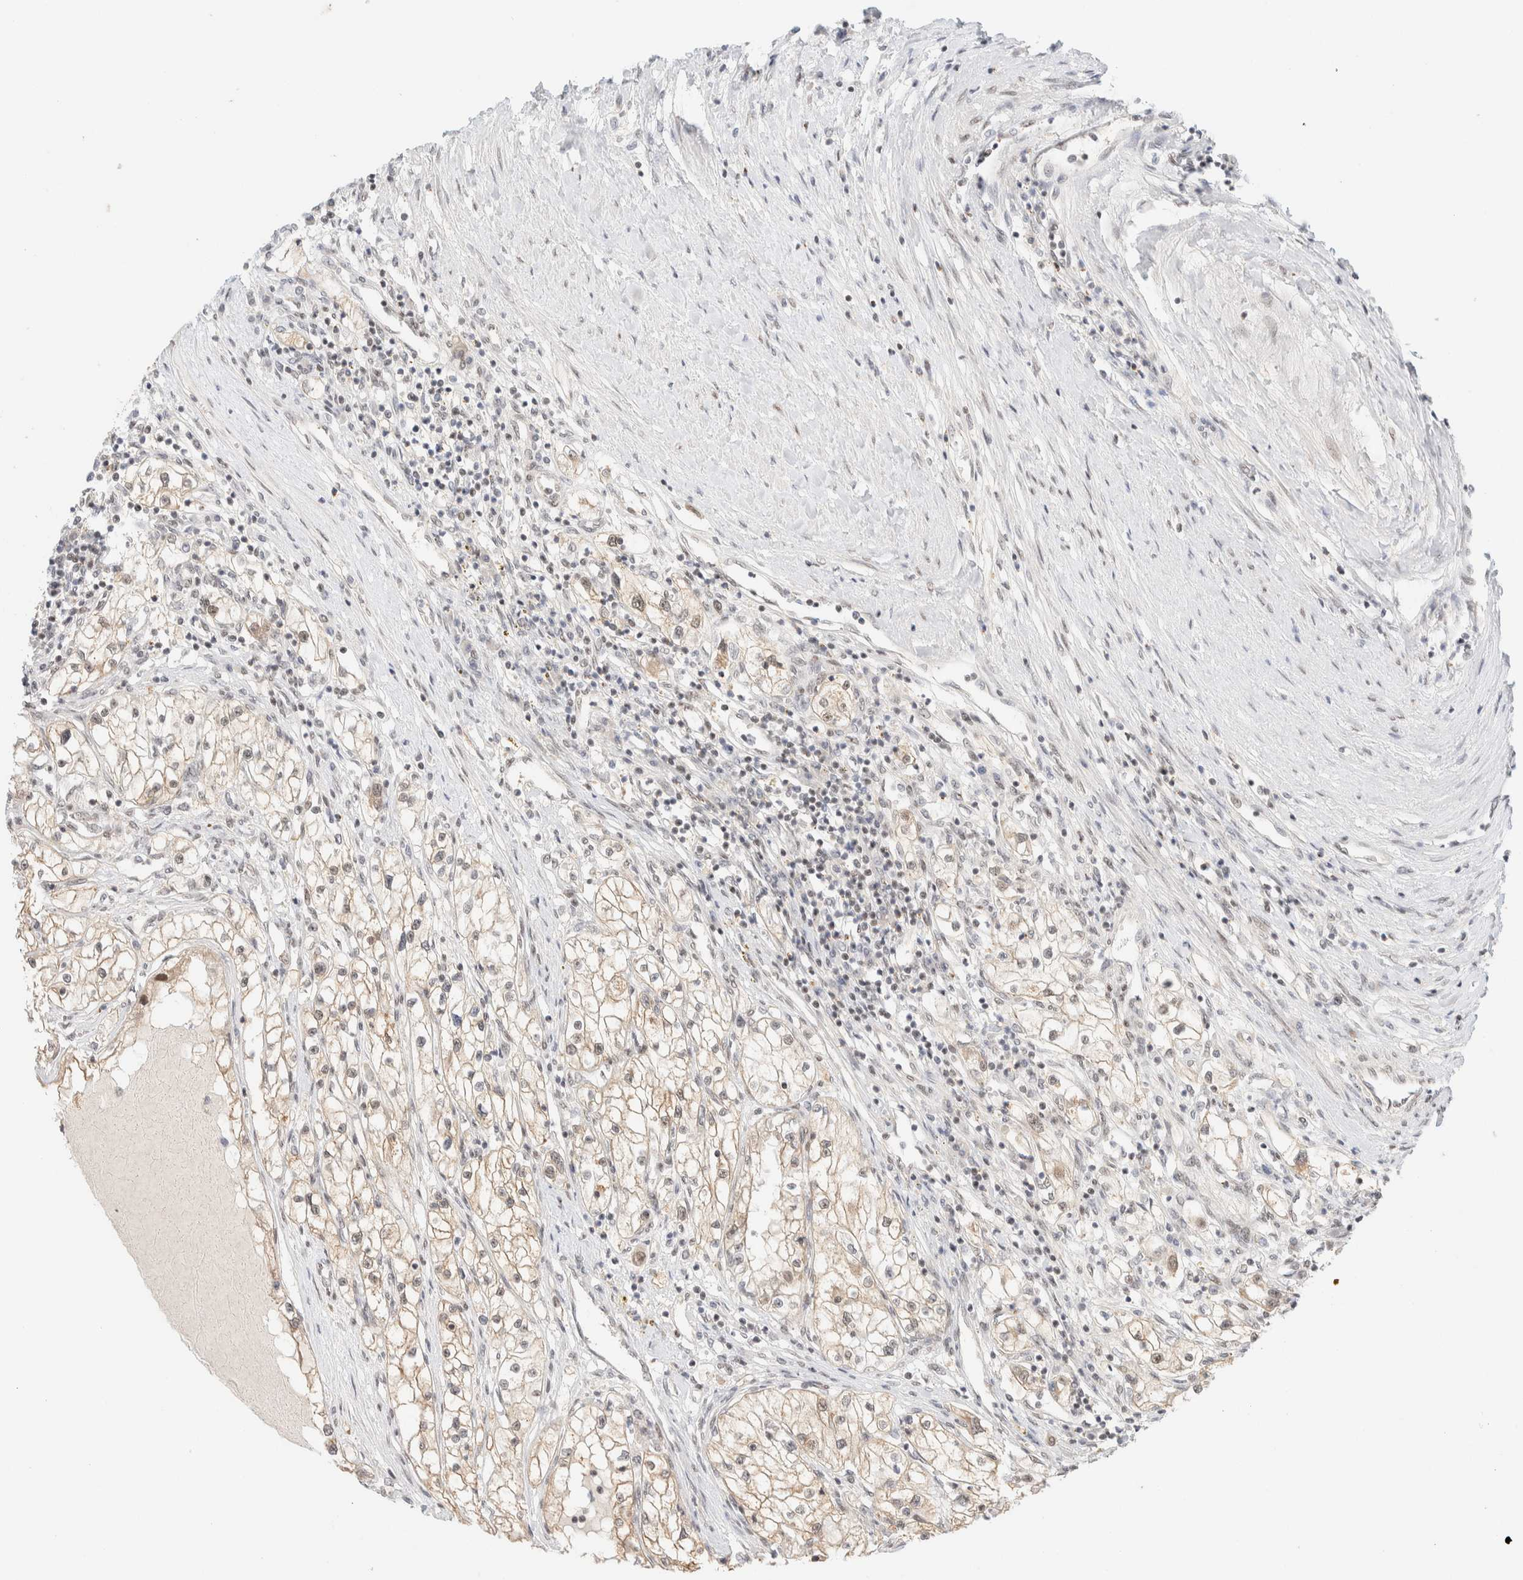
{"staining": {"intensity": "weak", "quantity": "25%-75%", "location": "cytoplasmic/membranous"}, "tissue": "renal cancer", "cell_type": "Tumor cells", "image_type": "cancer", "snomed": [{"axis": "morphology", "description": "Adenocarcinoma, NOS"}, {"axis": "topography", "description": "Kidney"}], "caption": "Weak cytoplasmic/membranous protein staining is seen in approximately 25%-75% of tumor cells in renal cancer. The staining is performed using DAB brown chromogen to label protein expression. The nuclei are counter-stained blue using hematoxylin.", "gene": "PYGO2", "patient": {"sex": "male", "age": 68}}